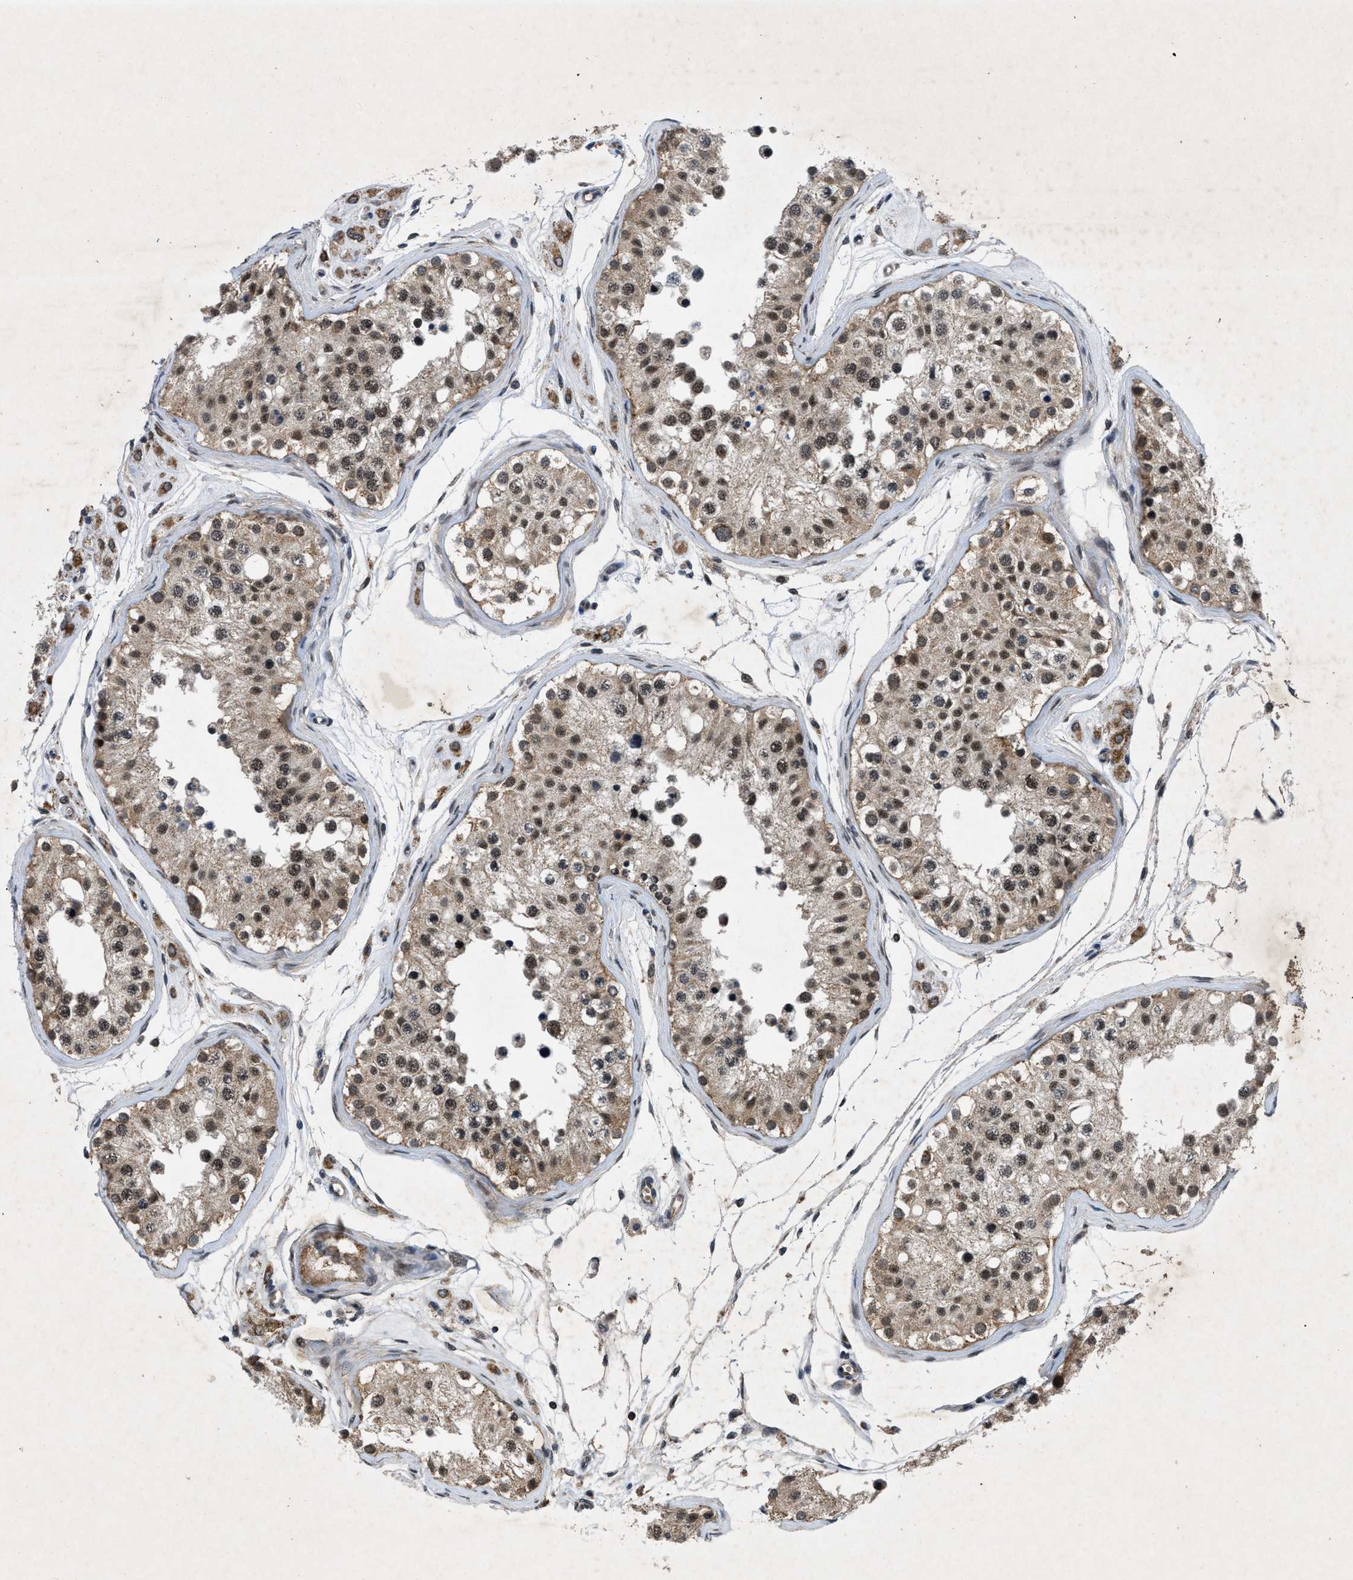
{"staining": {"intensity": "moderate", "quantity": ">75%", "location": "cytoplasmic/membranous,nuclear"}, "tissue": "testis", "cell_type": "Cells in seminiferous ducts", "image_type": "normal", "snomed": [{"axis": "morphology", "description": "Normal tissue, NOS"}, {"axis": "morphology", "description": "Adenocarcinoma, metastatic, NOS"}, {"axis": "topography", "description": "Testis"}], "caption": "Cells in seminiferous ducts display moderate cytoplasmic/membranous,nuclear expression in approximately >75% of cells in unremarkable testis. (DAB IHC, brown staining for protein, blue staining for nuclei).", "gene": "ZNHIT1", "patient": {"sex": "male", "age": 26}}